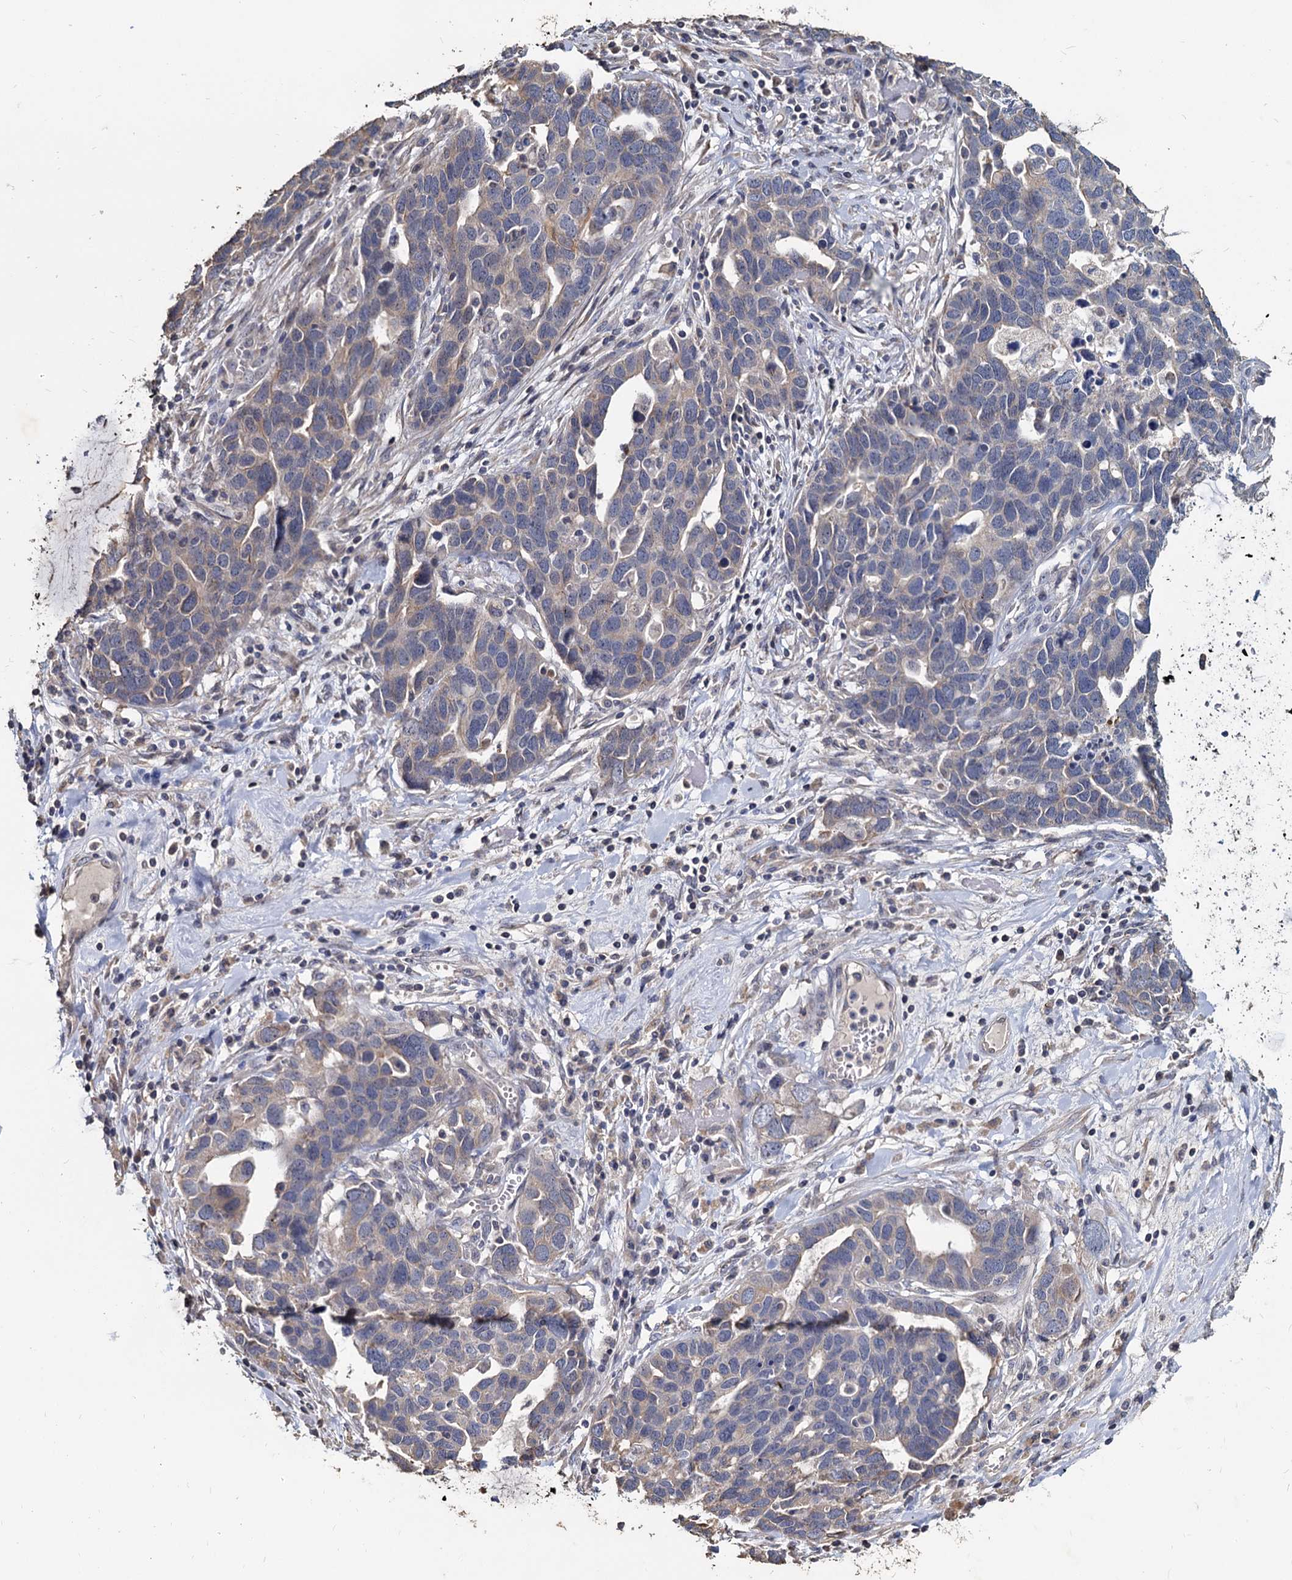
{"staining": {"intensity": "negative", "quantity": "none", "location": "none"}, "tissue": "ovarian cancer", "cell_type": "Tumor cells", "image_type": "cancer", "snomed": [{"axis": "morphology", "description": "Cystadenocarcinoma, serous, NOS"}, {"axis": "topography", "description": "Ovary"}], "caption": "Immunohistochemical staining of human serous cystadenocarcinoma (ovarian) exhibits no significant staining in tumor cells.", "gene": "DEPDC4", "patient": {"sex": "female", "age": 54}}